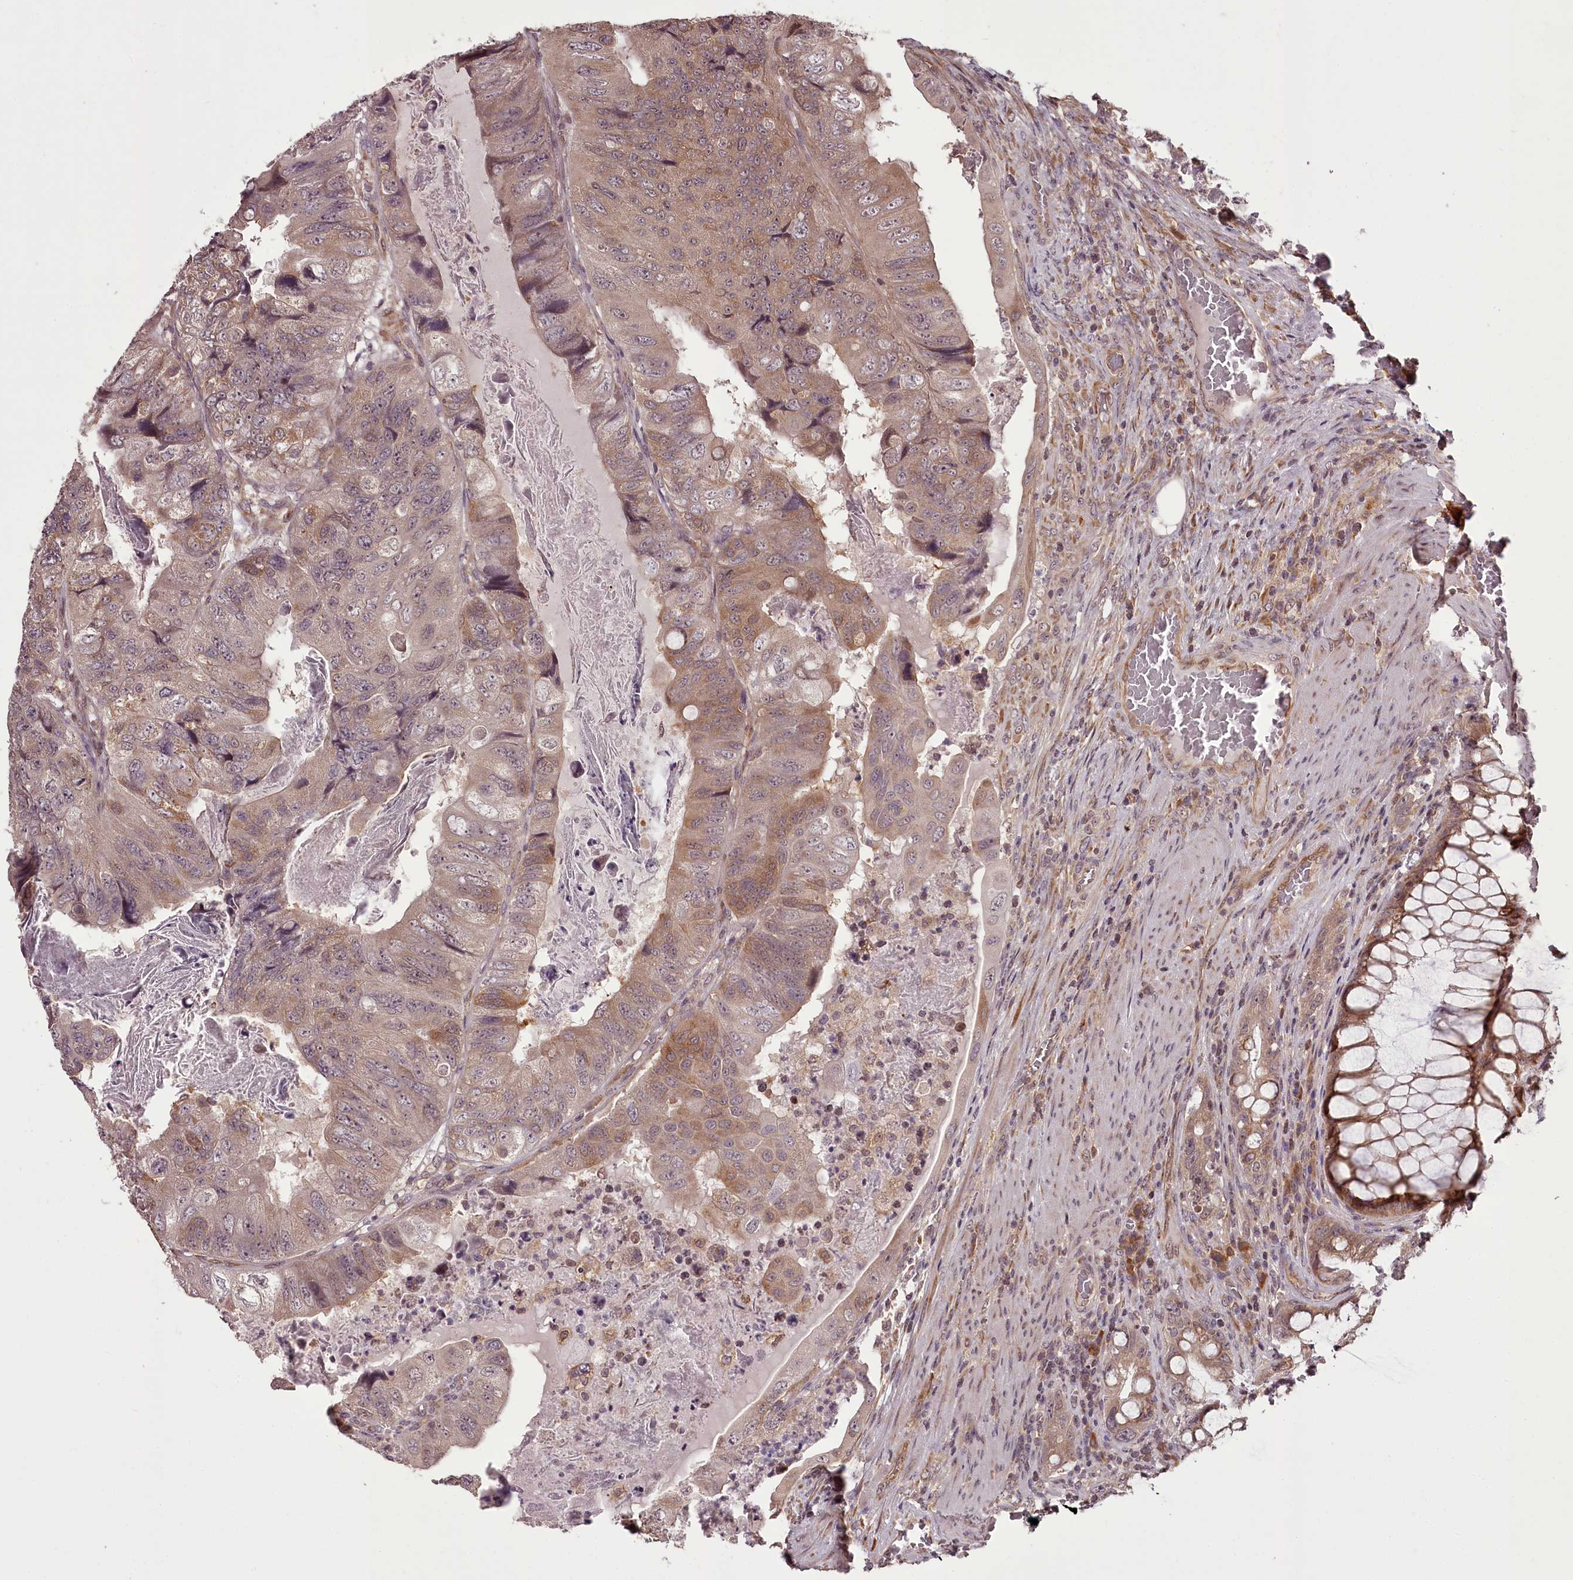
{"staining": {"intensity": "moderate", "quantity": "25%-75%", "location": "cytoplasmic/membranous"}, "tissue": "colorectal cancer", "cell_type": "Tumor cells", "image_type": "cancer", "snomed": [{"axis": "morphology", "description": "Adenocarcinoma, NOS"}, {"axis": "topography", "description": "Rectum"}], "caption": "A medium amount of moderate cytoplasmic/membranous positivity is seen in about 25%-75% of tumor cells in colorectal cancer tissue. The protein of interest is shown in brown color, while the nuclei are stained blue.", "gene": "CCDC92", "patient": {"sex": "male", "age": 63}}